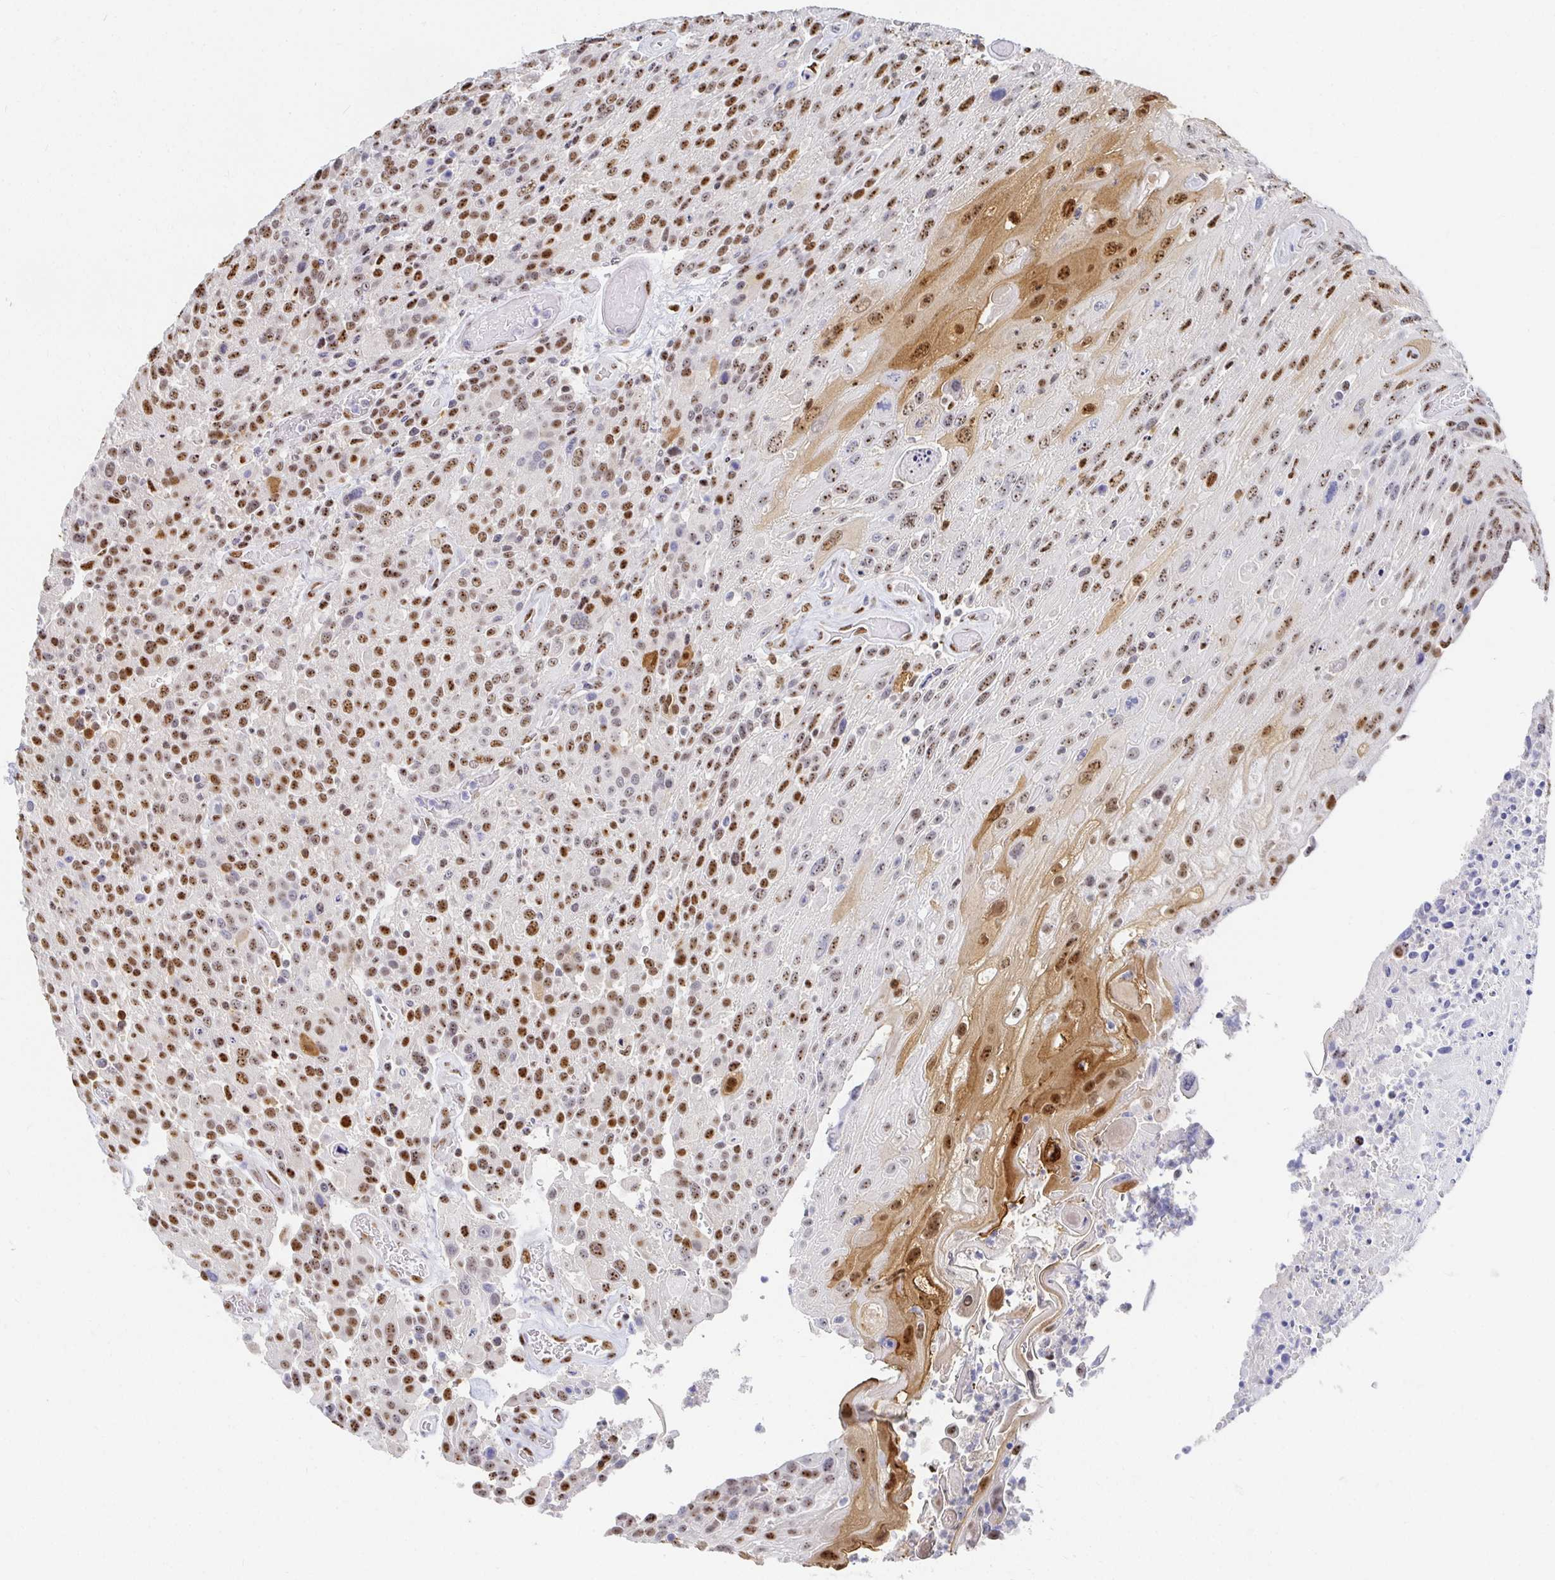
{"staining": {"intensity": "moderate", "quantity": "25%-75%", "location": "nuclear"}, "tissue": "urothelial cancer", "cell_type": "Tumor cells", "image_type": "cancer", "snomed": [{"axis": "morphology", "description": "Urothelial carcinoma, High grade"}, {"axis": "topography", "description": "Urinary bladder"}], "caption": "Moderate nuclear expression for a protein is identified in about 25%-75% of tumor cells of urothelial carcinoma (high-grade) using immunohistochemistry (IHC).", "gene": "CLIC3", "patient": {"sex": "female", "age": 70}}